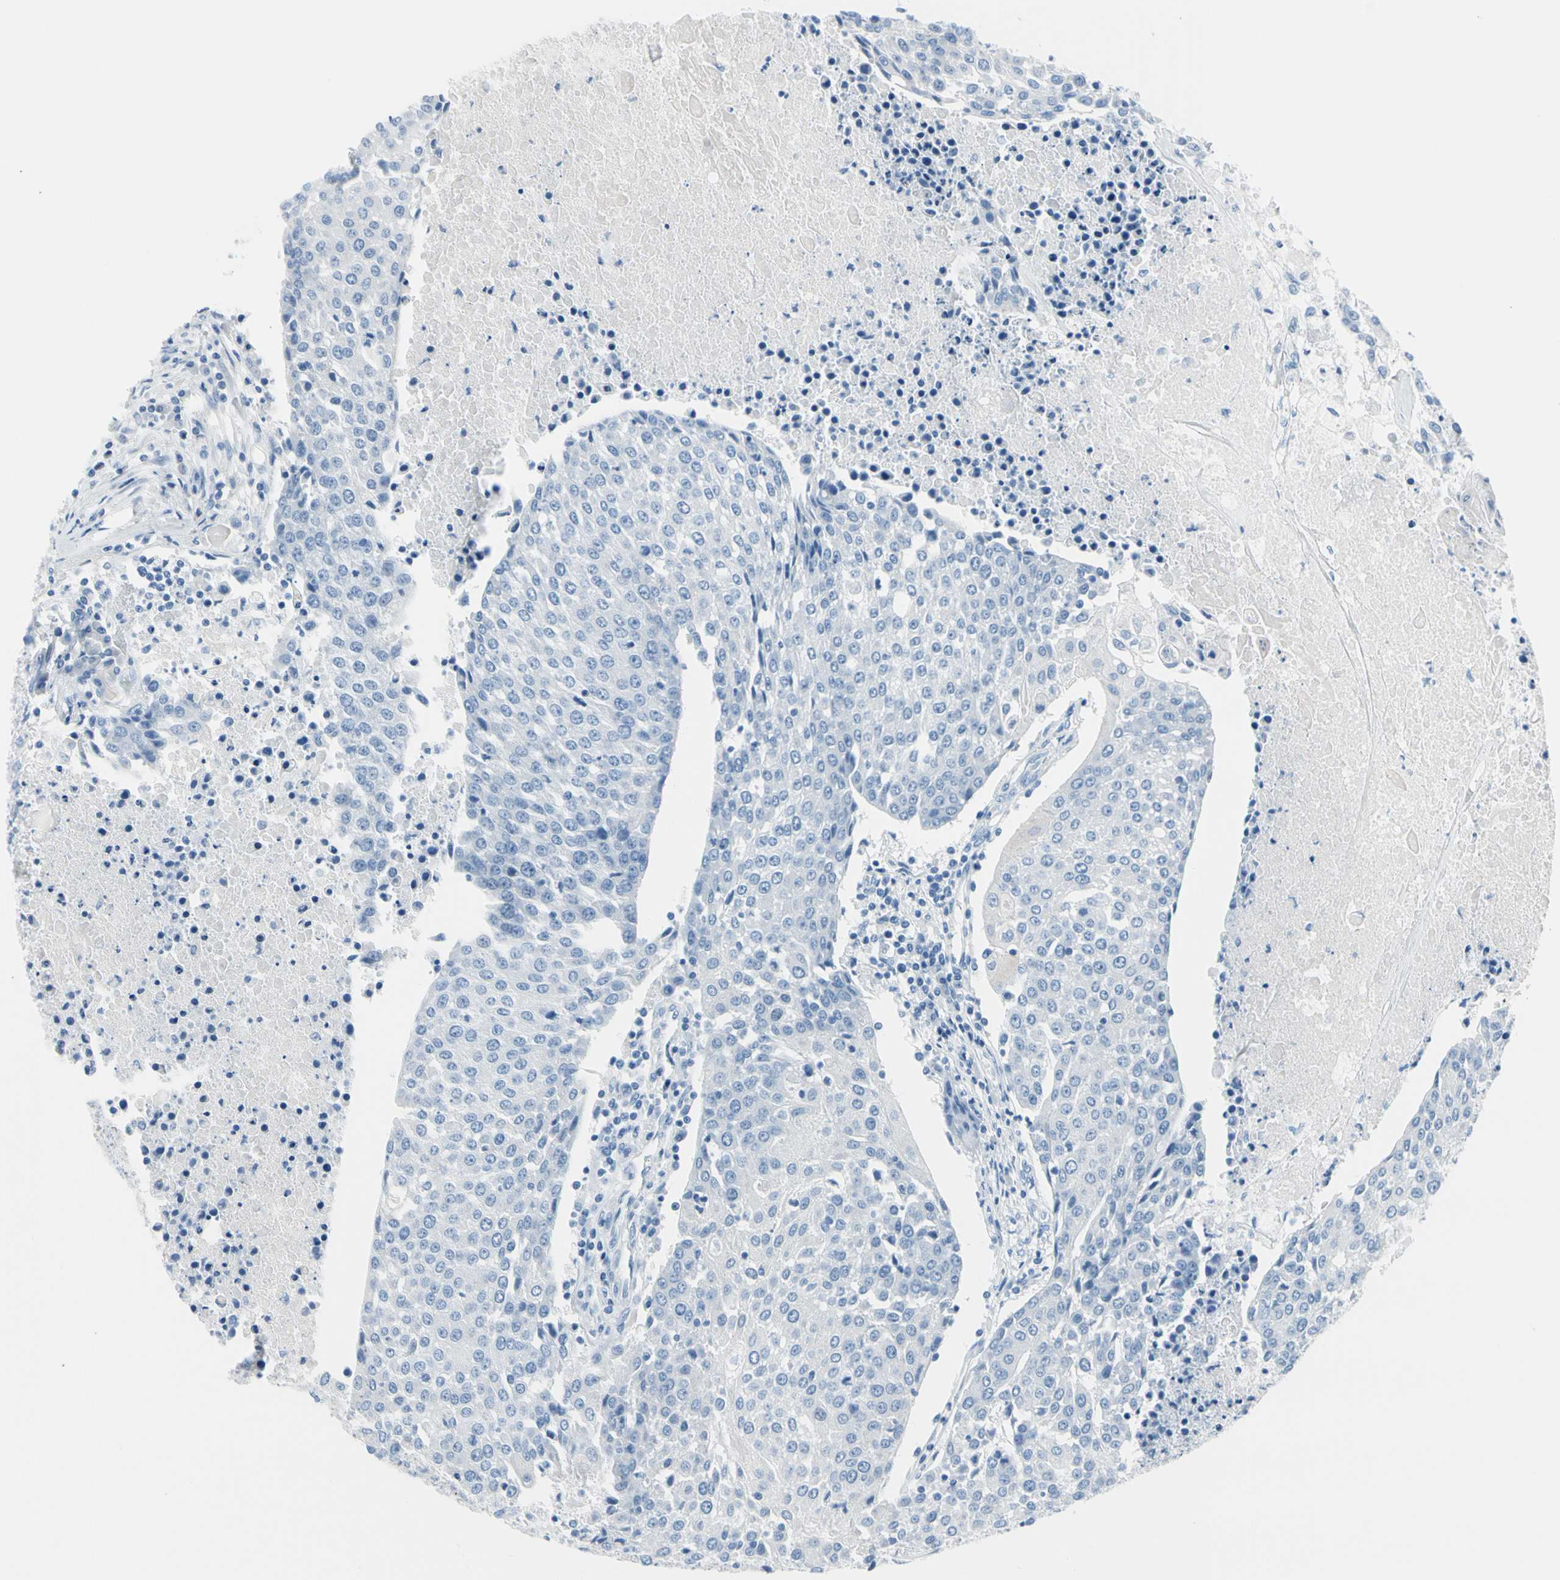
{"staining": {"intensity": "negative", "quantity": "none", "location": "none"}, "tissue": "urothelial cancer", "cell_type": "Tumor cells", "image_type": "cancer", "snomed": [{"axis": "morphology", "description": "Urothelial carcinoma, High grade"}, {"axis": "topography", "description": "Urinary bladder"}], "caption": "Immunohistochemistry histopathology image of neoplastic tissue: high-grade urothelial carcinoma stained with DAB (3,3'-diaminobenzidine) displays no significant protein expression in tumor cells. (Stains: DAB IHC with hematoxylin counter stain, Microscopy: brightfield microscopy at high magnification).", "gene": "TPO", "patient": {"sex": "female", "age": 85}}